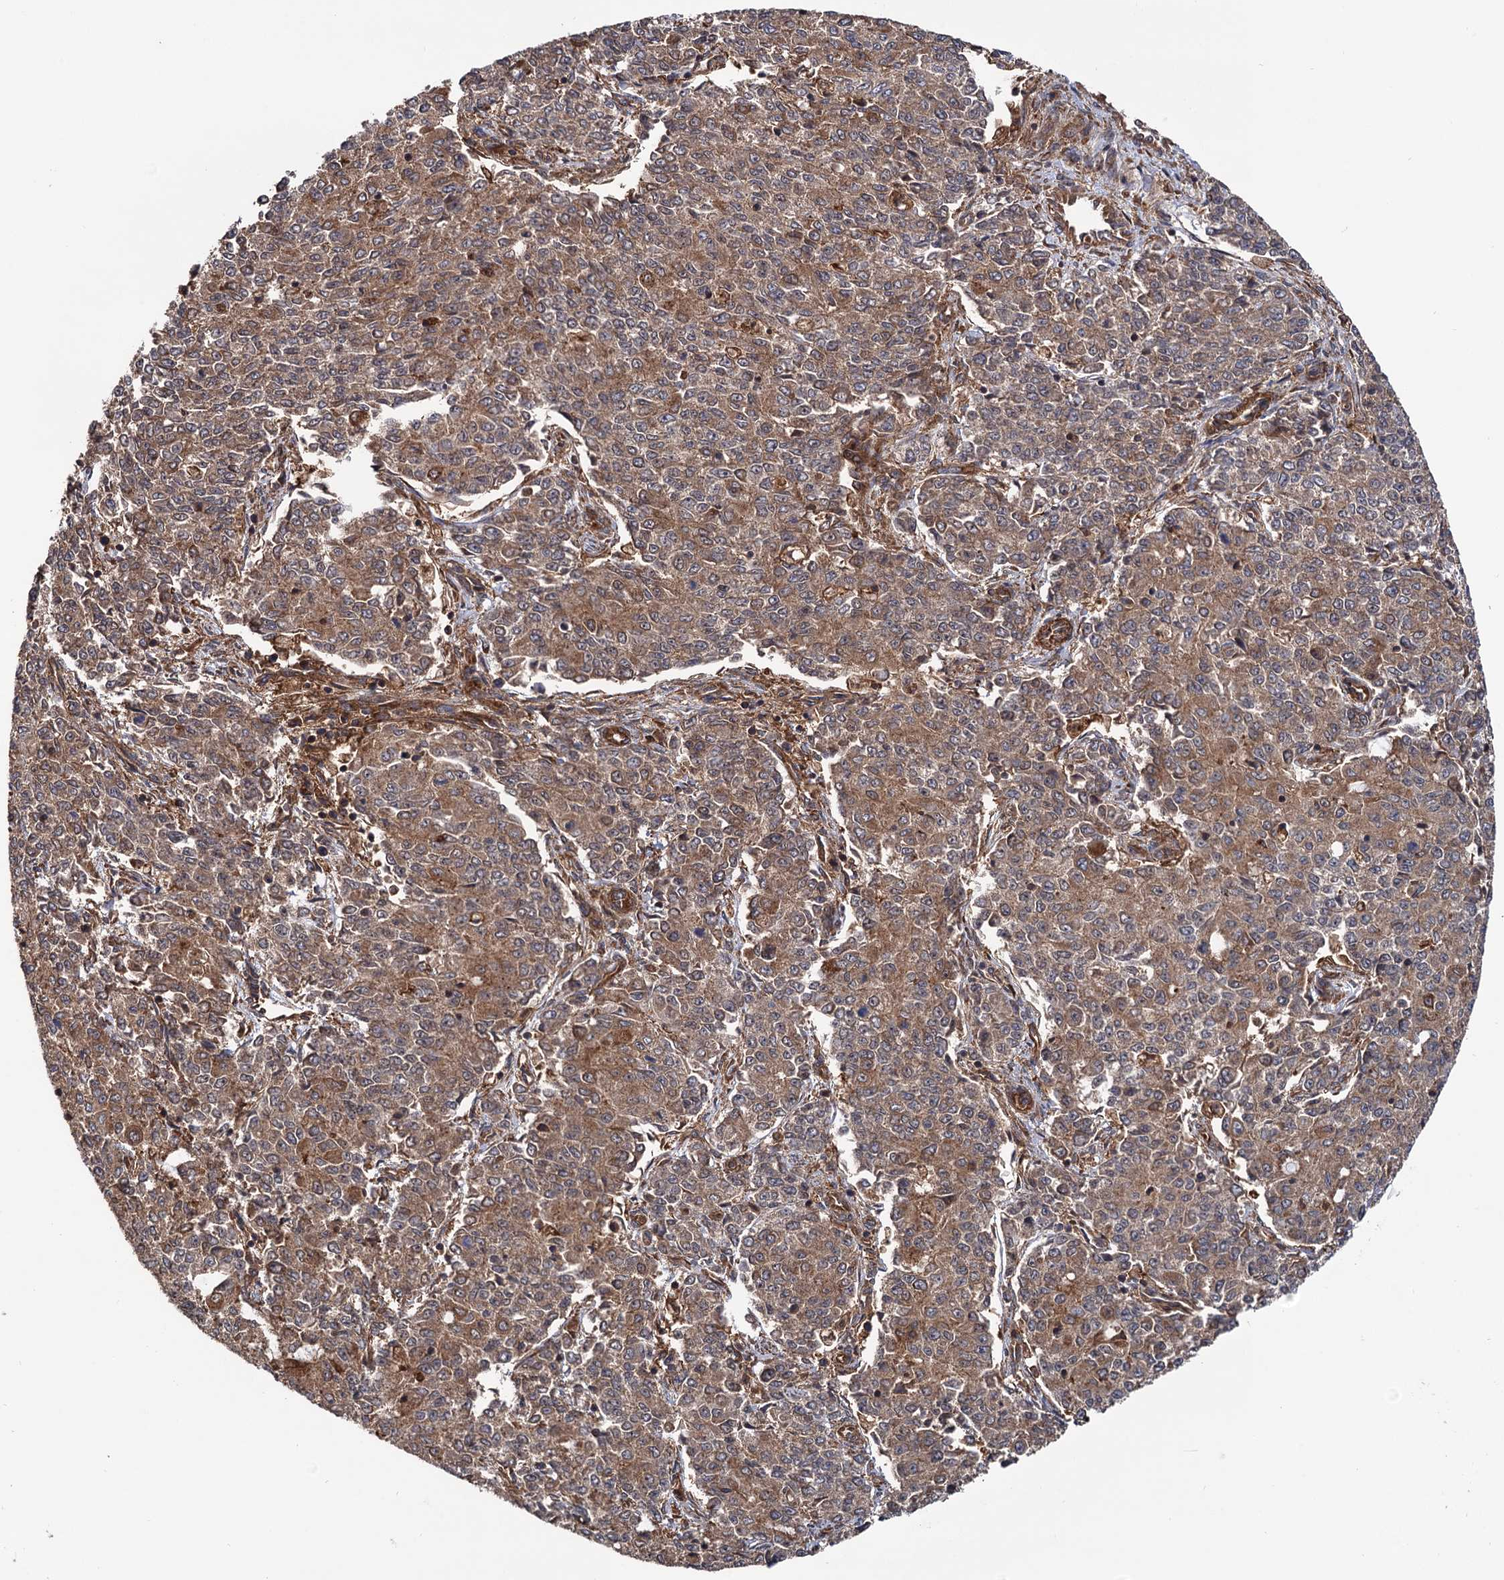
{"staining": {"intensity": "moderate", "quantity": ">75%", "location": "cytoplasmic/membranous"}, "tissue": "endometrial cancer", "cell_type": "Tumor cells", "image_type": "cancer", "snomed": [{"axis": "morphology", "description": "Adenocarcinoma, NOS"}, {"axis": "topography", "description": "Endometrium"}], "caption": "This micrograph demonstrates IHC staining of human endometrial cancer (adenocarcinoma), with medium moderate cytoplasmic/membranous positivity in approximately >75% of tumor cells.", "gene": "ATP8B4", "patient": {"sex": "female", "age": 50}}